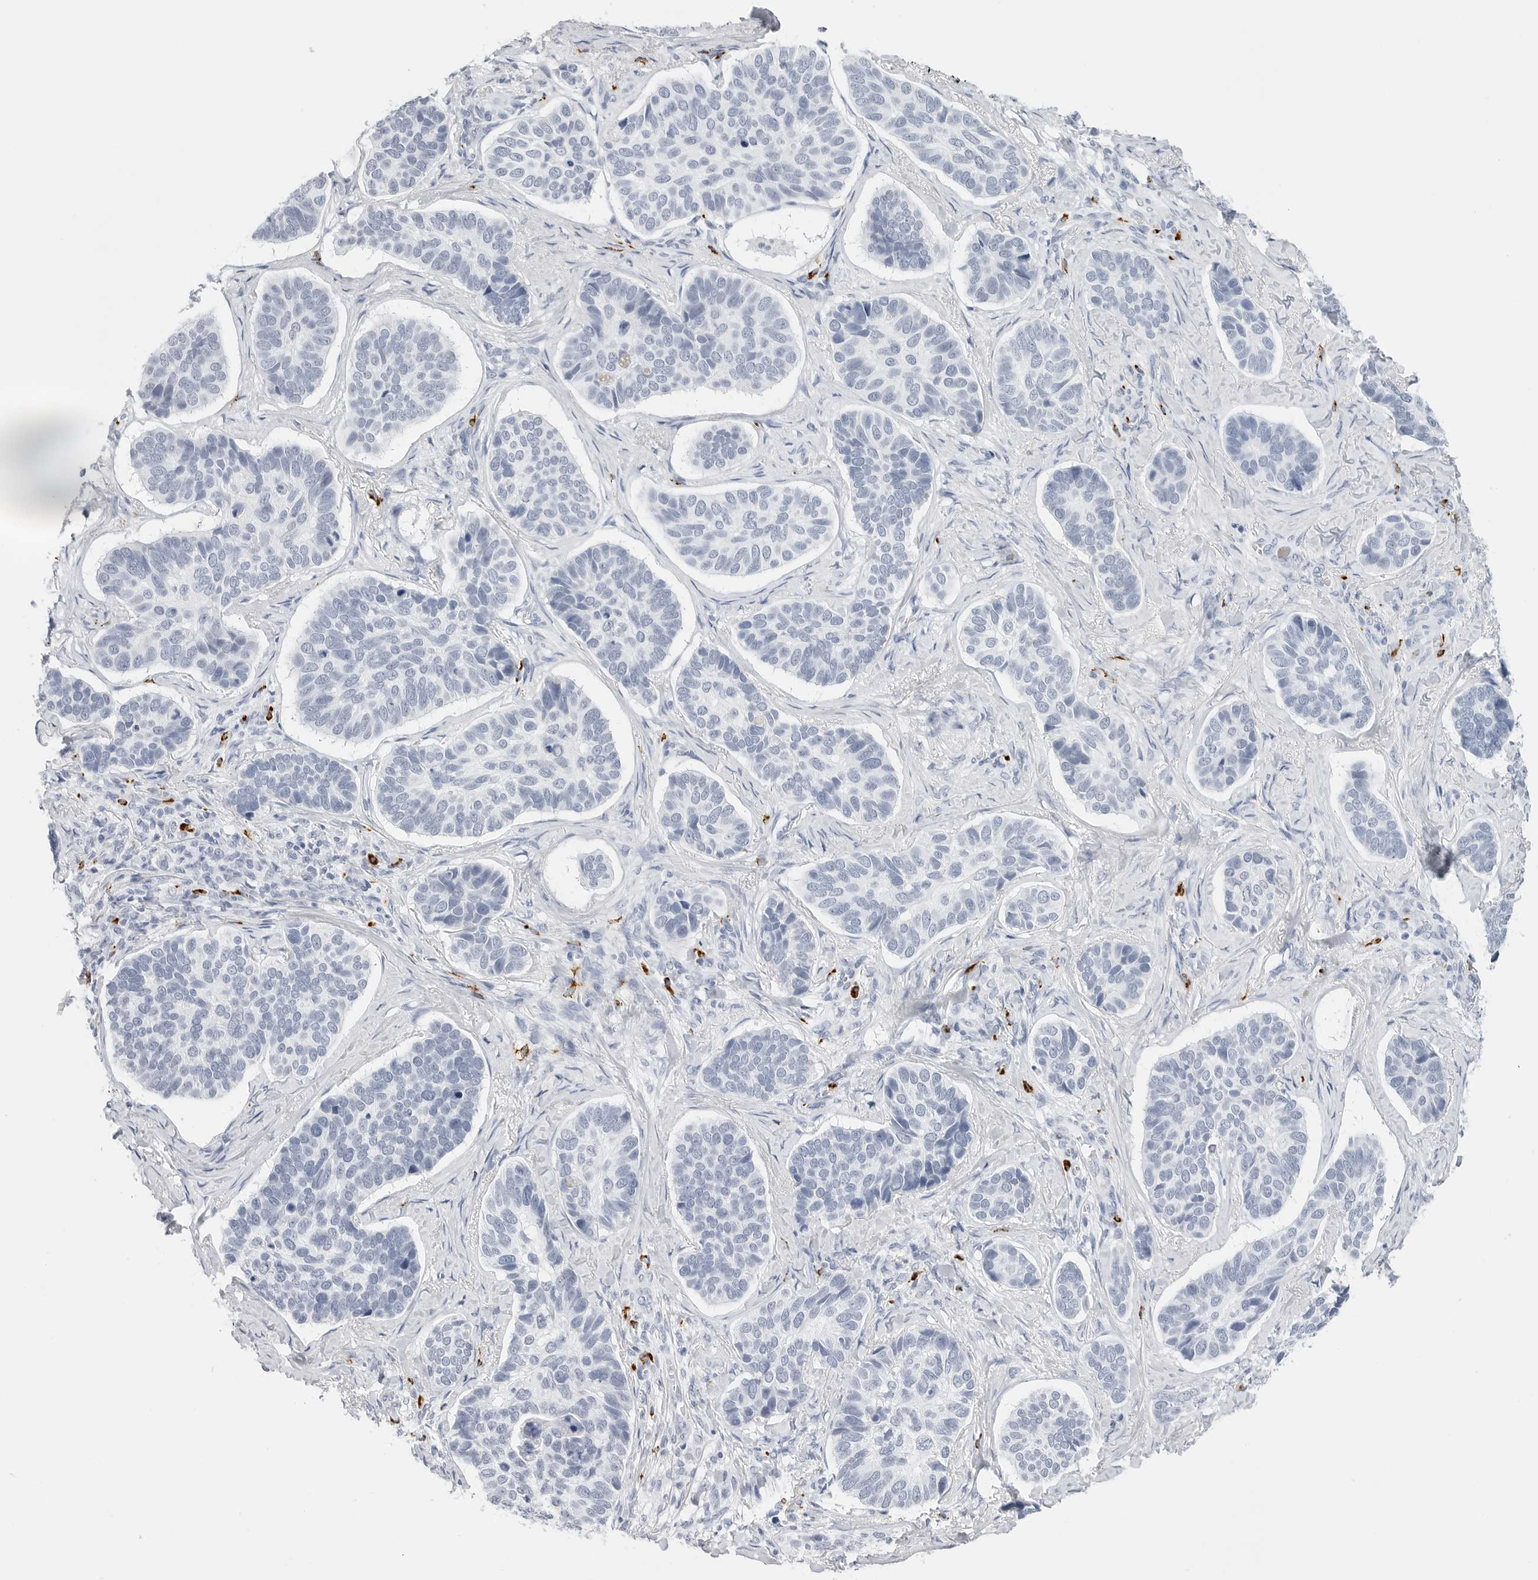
{"staining": {"intensity": "negative", "quantity": "none", "location": "none"}, "tissue": "skin cancer", "cell_type": "Tumor cells", "image_type": "cancer", "snomed": [{"axis": "morphology", "description": "Basal cell carcinoma"}, {"axis": "topography", "description": "Skin"}], "caption": "A high-resolution histopathology image shows immunohistochemistry (IHC) staining of skin cancer (basal cell carcinoma), which exhibits no significant expression in tumor cells. The staining was performed using DAB to visualize the protein expression in brown, while the nuclei were stained in blue with hematoxylin (Magnification: 20x).", "gene": "HSPB7", "patient": {"sex": "male", "age": 62}}